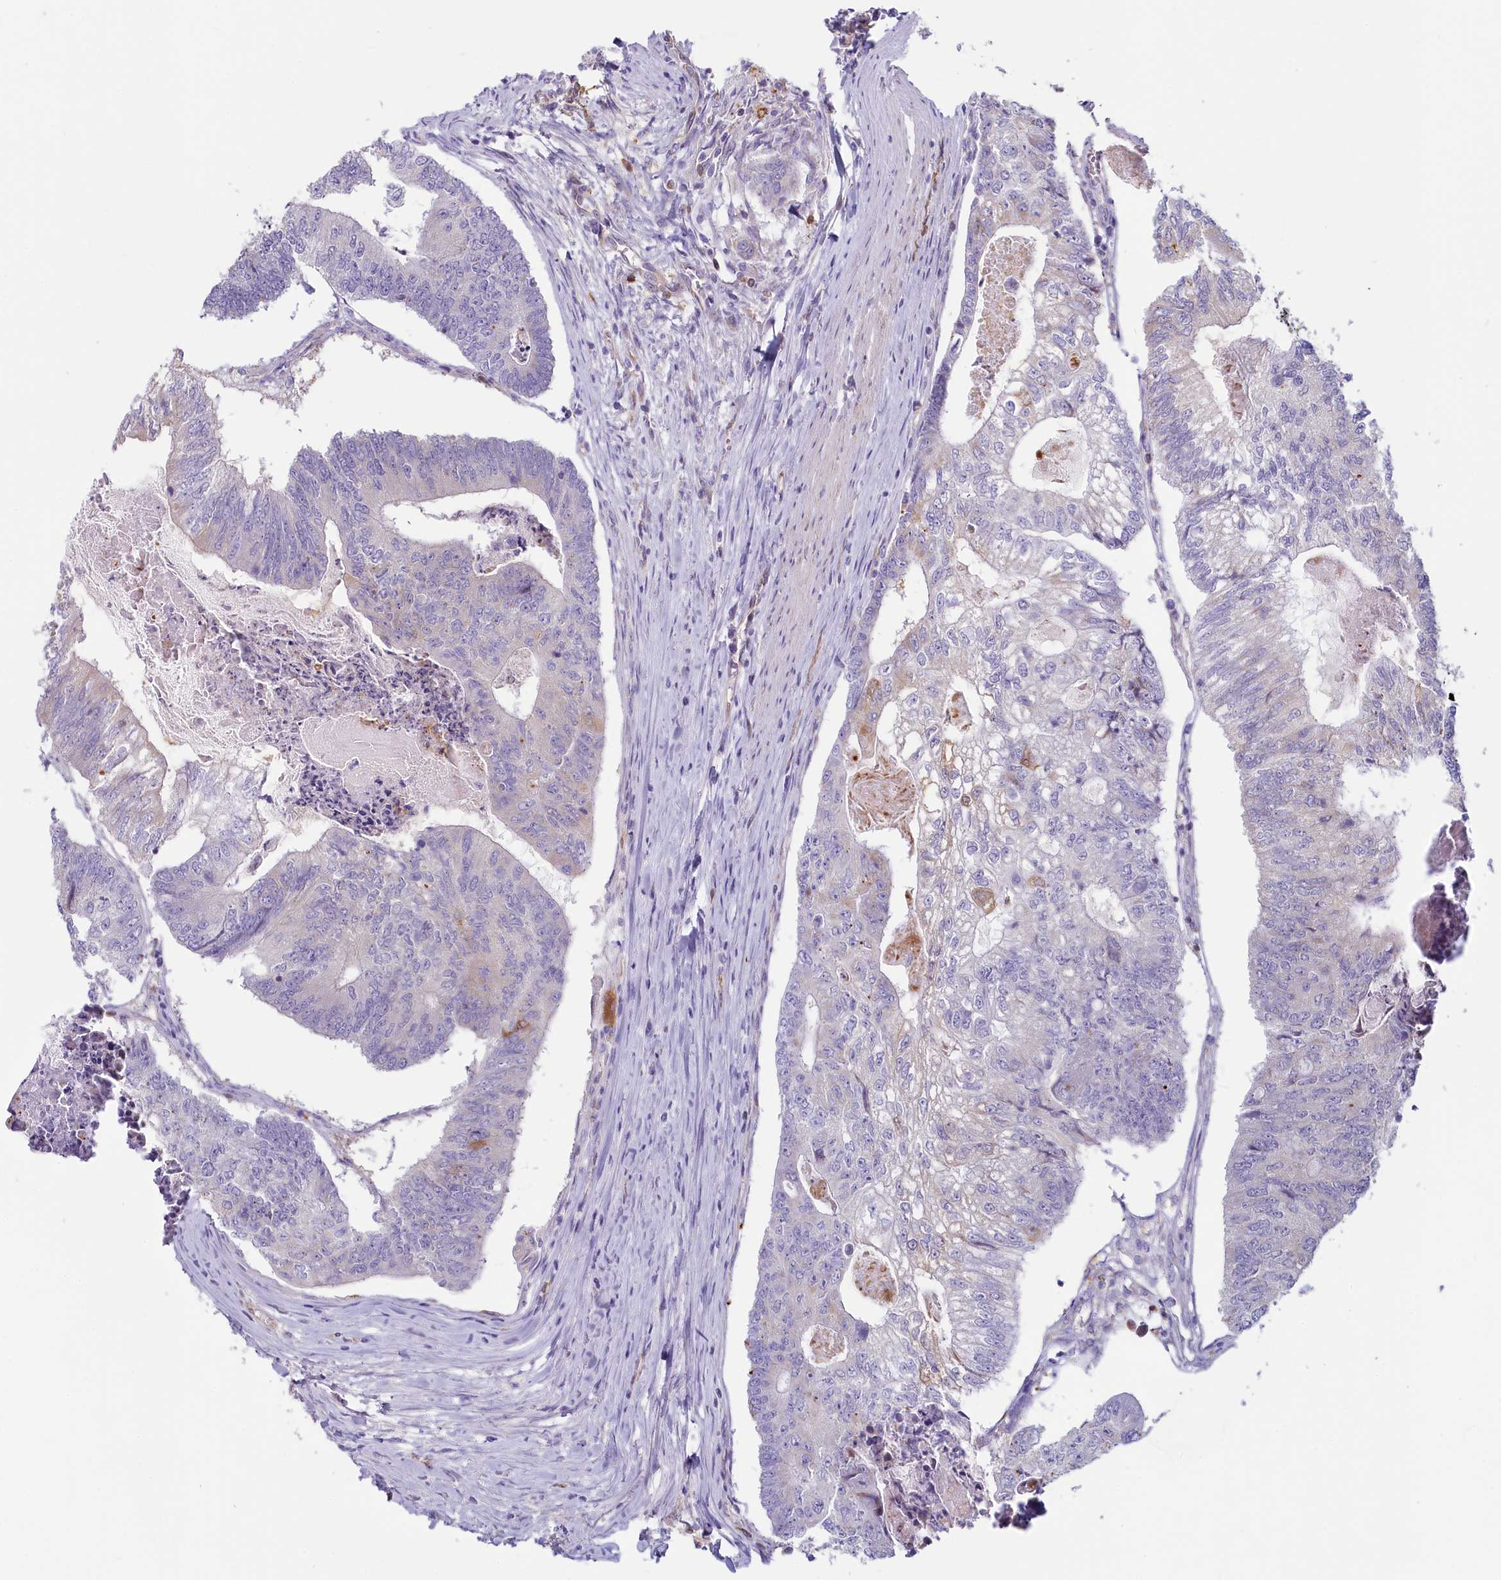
{"staining": {"intensity": "negative", "quantity": "none", "location": "none"}, "tissue": "colorectal cancer", "cell_type": "Tumor cells", "image_type": "cancer", "snomed": [{"axis": "morphology", "description": "Adenocarcinoma, NOS"}, {"axis": "topography", "description": "Colon"}], "caption": "Histopathology image shows no protein staining in tumor cells of adenocarcinoma (colorectal) tissue.", "gene": "LMOD3", "patient": {"sex": "female", "age": 67}}